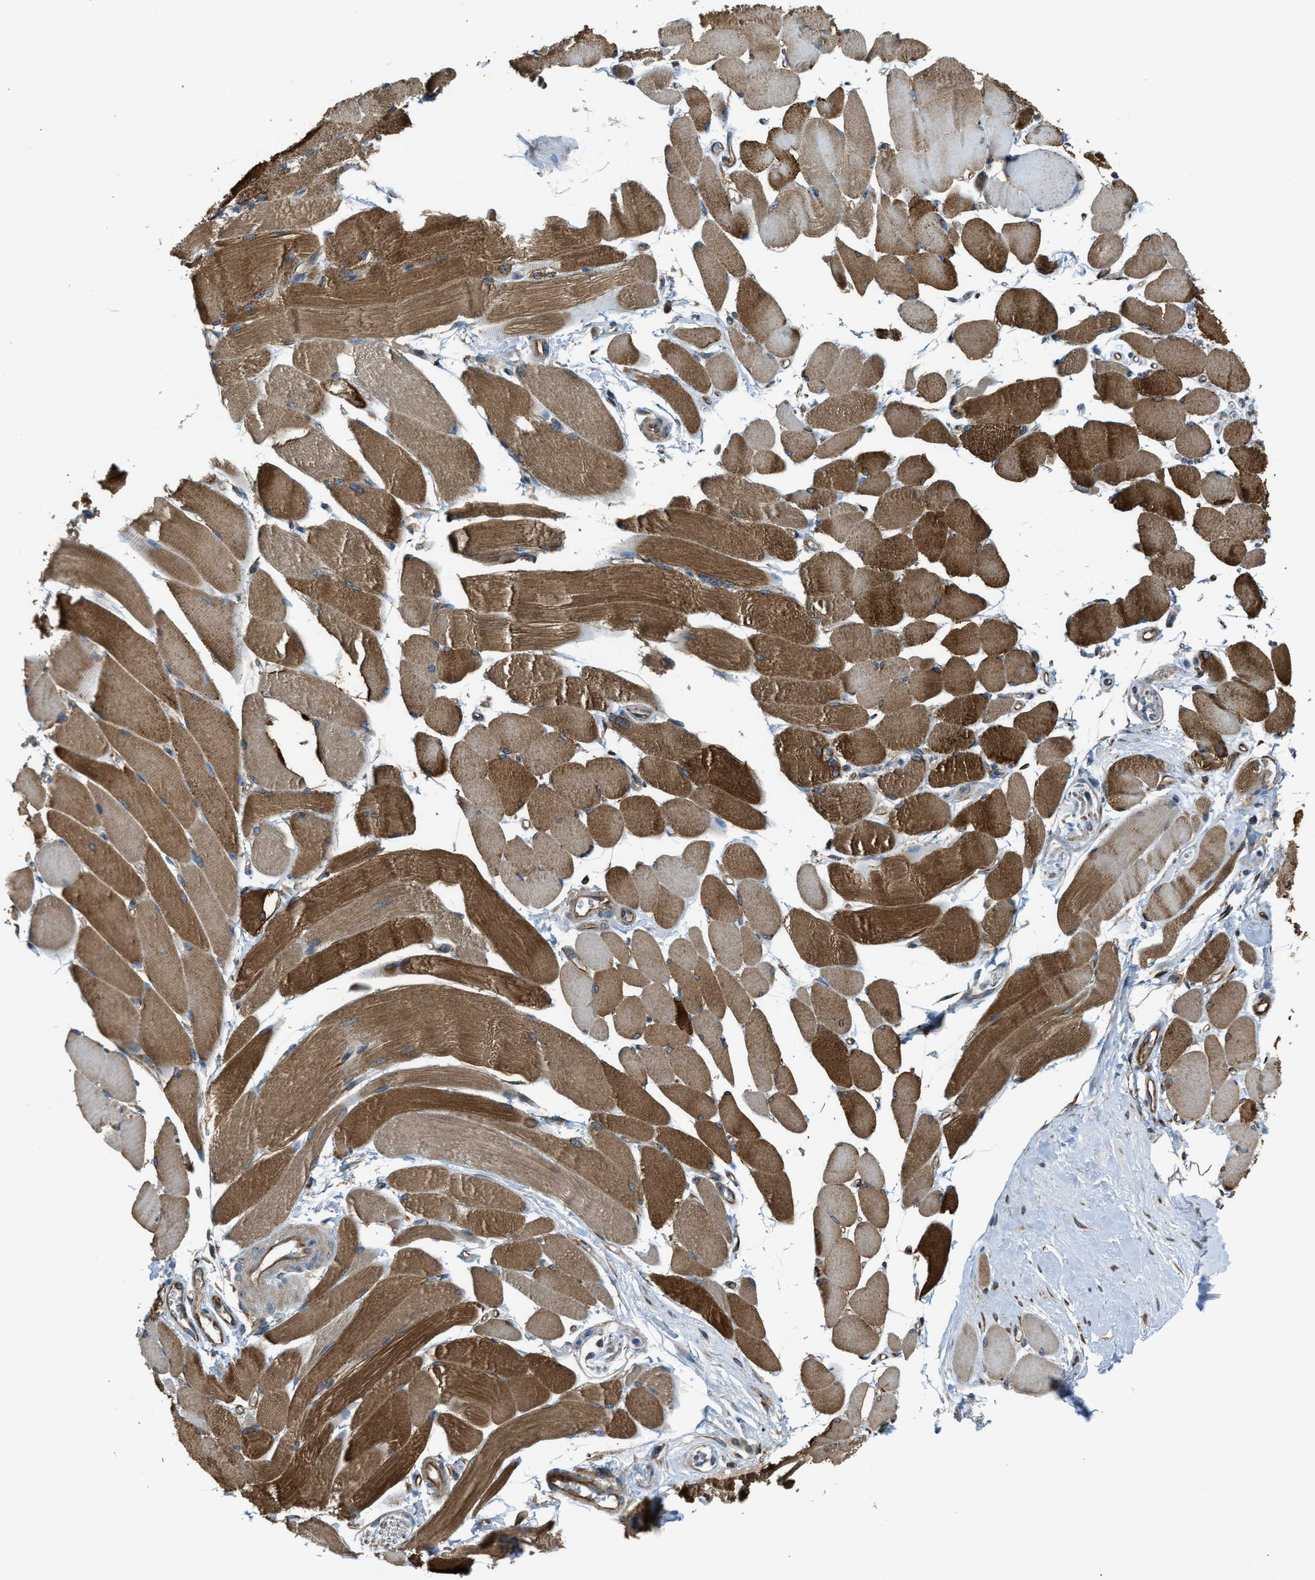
{"staining": {"intensity": "strong", "quantity": ">75%", "location": "cytoplasmic/membranous"}, "tissue": "skeletal muscle", "cell_type": "Myocytes", "image_type": "normal", "snomed": [{"axis": "morphology", "description": "Normal tissue, NOS"}, {"axis": "topography", "description": "Skeletal muscle"}, {"axis": "topography", "description": "Peripheral nerve tissue"}], "caption": "The photomicrograph shows immunohistochemical staining of unremarkable skeletal muscle. There is strong cytoplasmic/membranous positivity is identified in about >75% of myocytes.", "gene": "TRPC1", "patient": {"sex": "female", "age": 84}}